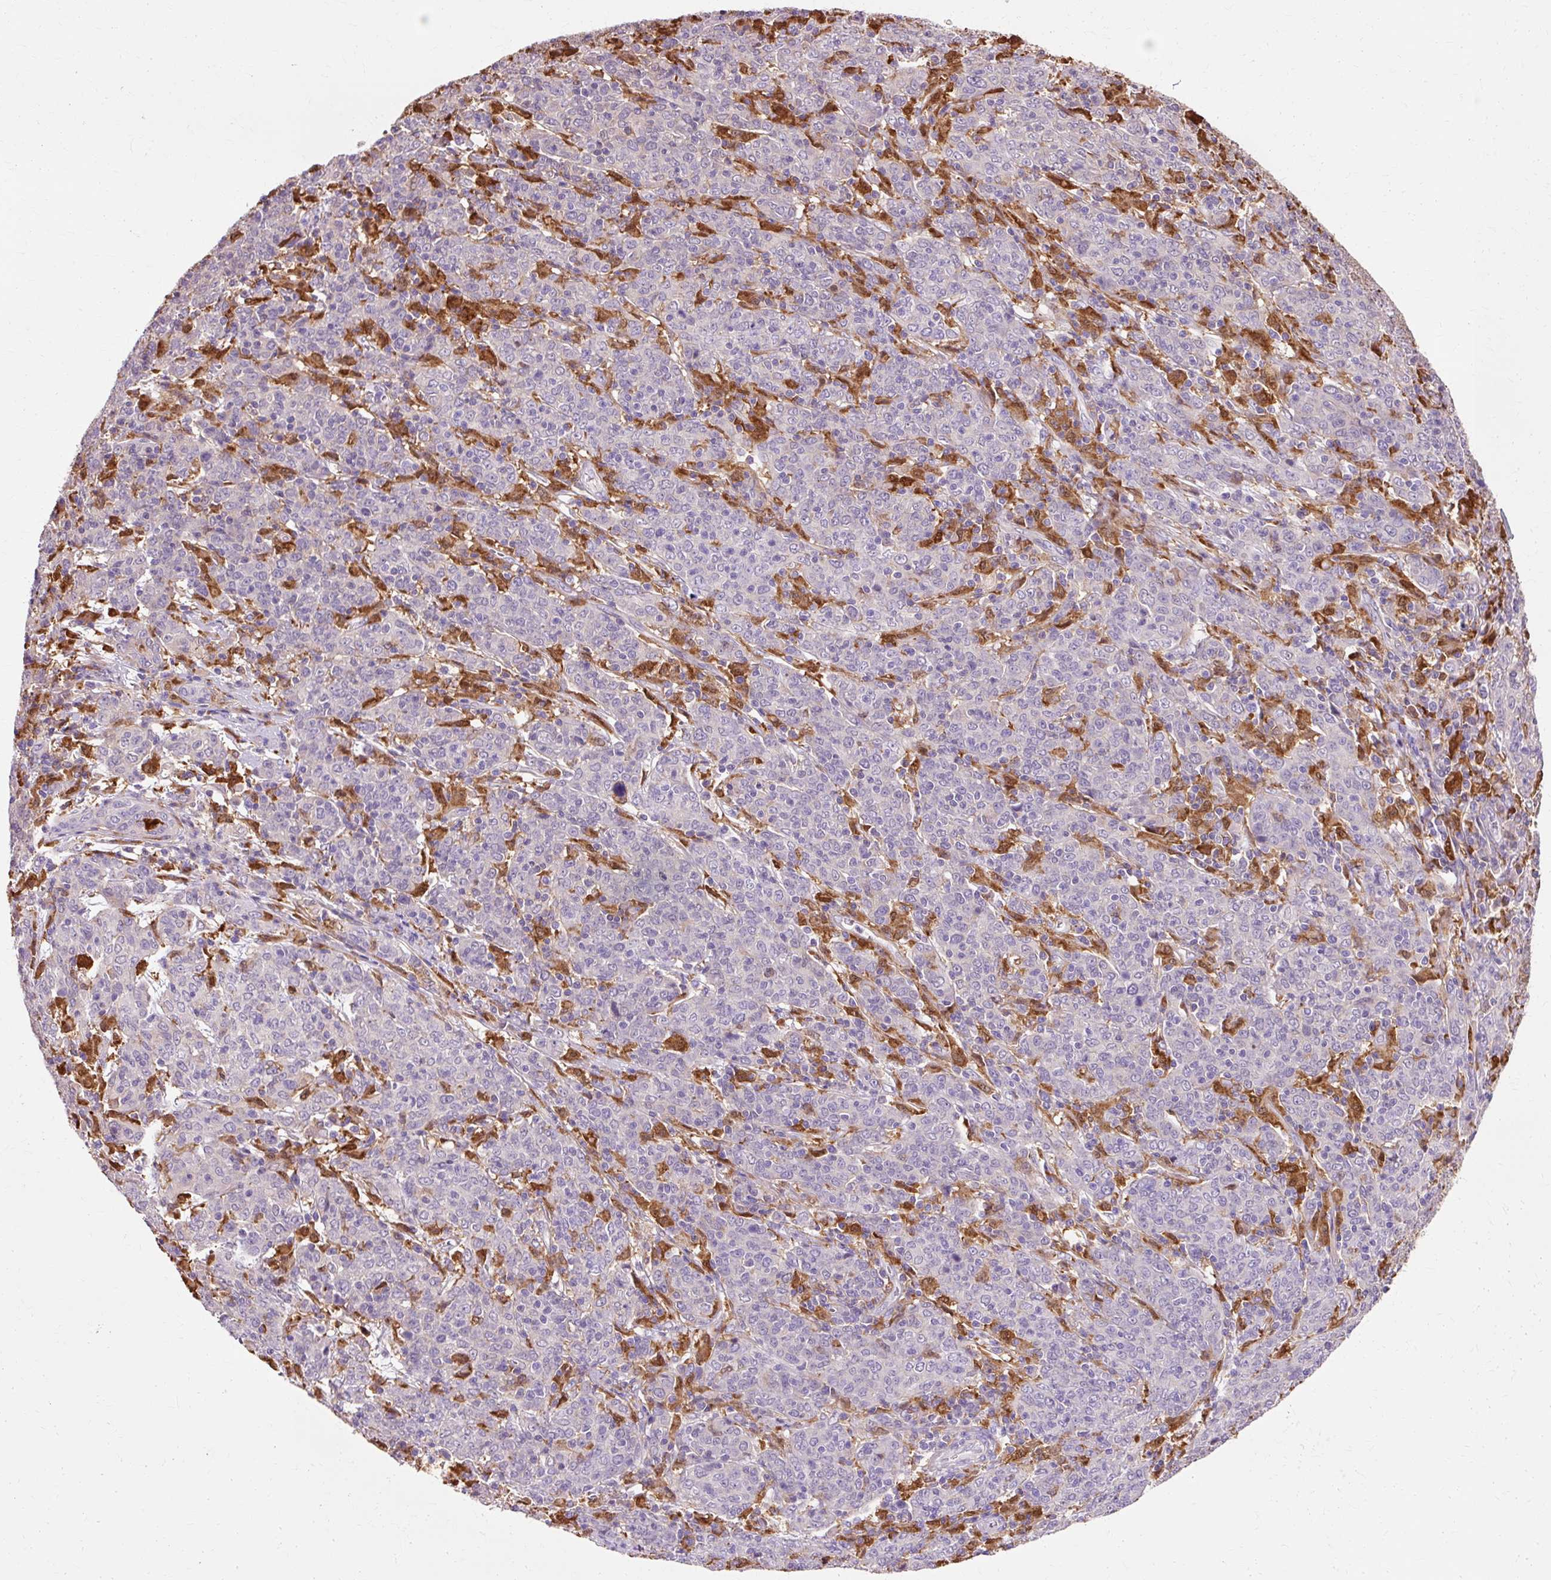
{"staining": {"intensity": "negative", "quantity": "none", "location": "none"}, "tissue": "cervical cancer", "cell_type": "Tumor cells", "image_type": "cancer", "snomed": [{"axis": "morphology", "description": "Squamous cell carcinoma, NOS"}, {"axis": "topography", "description": "Cervix"}], "caption": "Immunohistochemistry (IHC) micrograph of squamous cell carcinoma (cervical) stained for a protein (brown), which shows no staining in tumor cells. Brightfield microscopy of immunohistochemistry (IHC) stained with DAB (brown) and hematoxylin (blue), captured at high magnification.", "gene": "GPX1", "patient": {"sex": "female", "age": 67}}